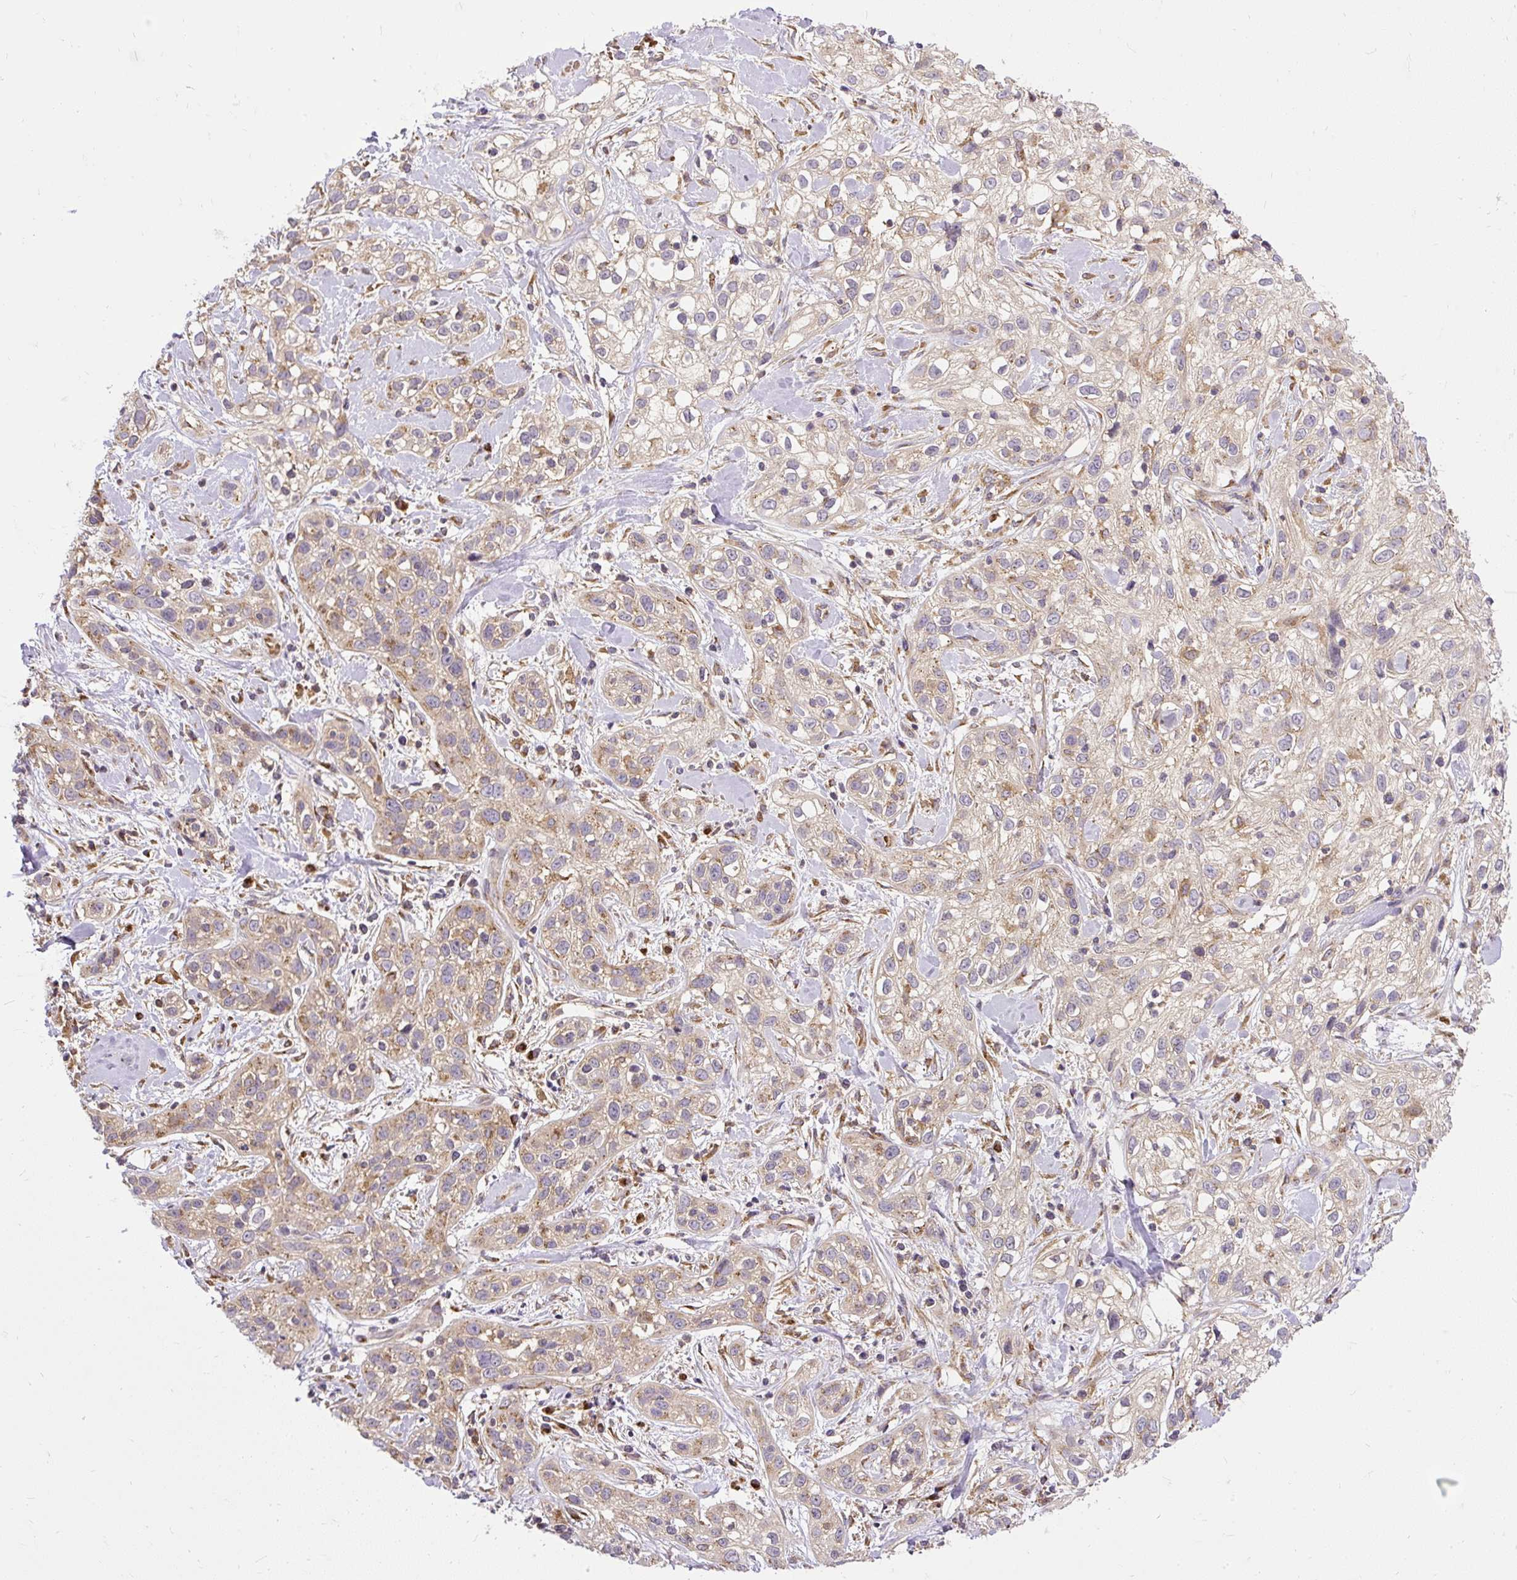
{"staining": {"intensity": "moderate", "quantity": "<25%", "location": "cytoplasmic/membranous"}, "tissue": "skin cancer", "cell_type": "Tumor cells", "image_type": "cancer", "snomed": [{"axis": "morphology", "description": "Squamous cell carcinoma, NOS"}, {"axis": "topography", "description": "Skin"}], "caption": "Moderate cytoplasmic/membranous expression for a protein is appreciated in about <25% of tumor cells of skin cancer using immunohistochemistry (IHC).", "gene": "SMC4", "patient": {"sex": "male", "age": 82}}